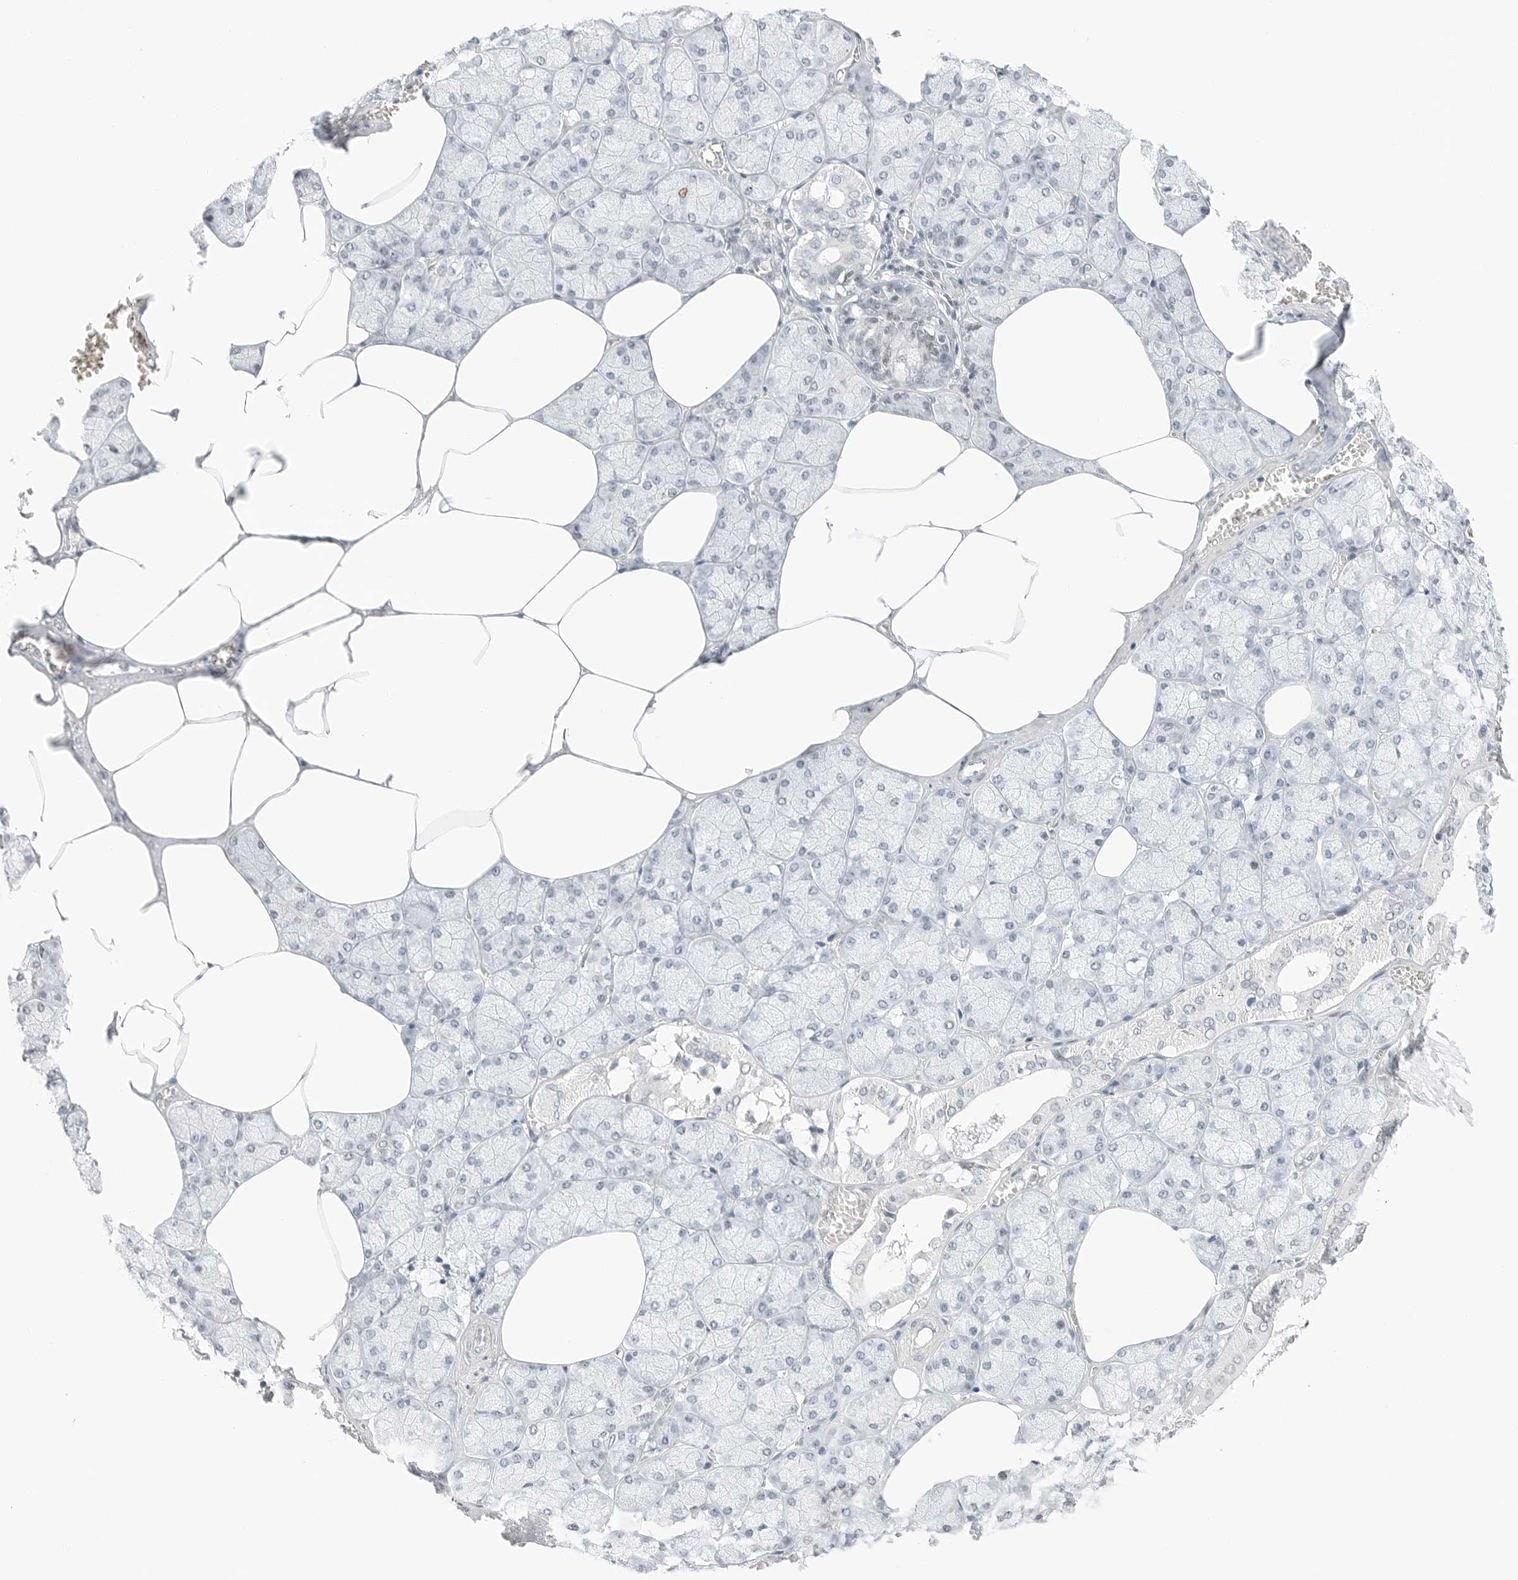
{"staining": {"intensity": "moderate", "quantity": "25%-75%", "location": "nuclear"}, "tissue": "salivary gland", "cell_type": "Glandular cells", "image_type": "normal", "snomed": [{"axis": "morphology", "description": "Normal tissue, NOS"}, {"axis": "topography", "description": "Salivary gland"}], "caption": "This photomicrograph shows immunohistochemistry (IHC) staining of benign salivary gland, with medium moderate nuclear expression in about 25%-75% of glandular cells.", "gene": "CRTC2", "patient": {"sex": "male", "age": 62}}